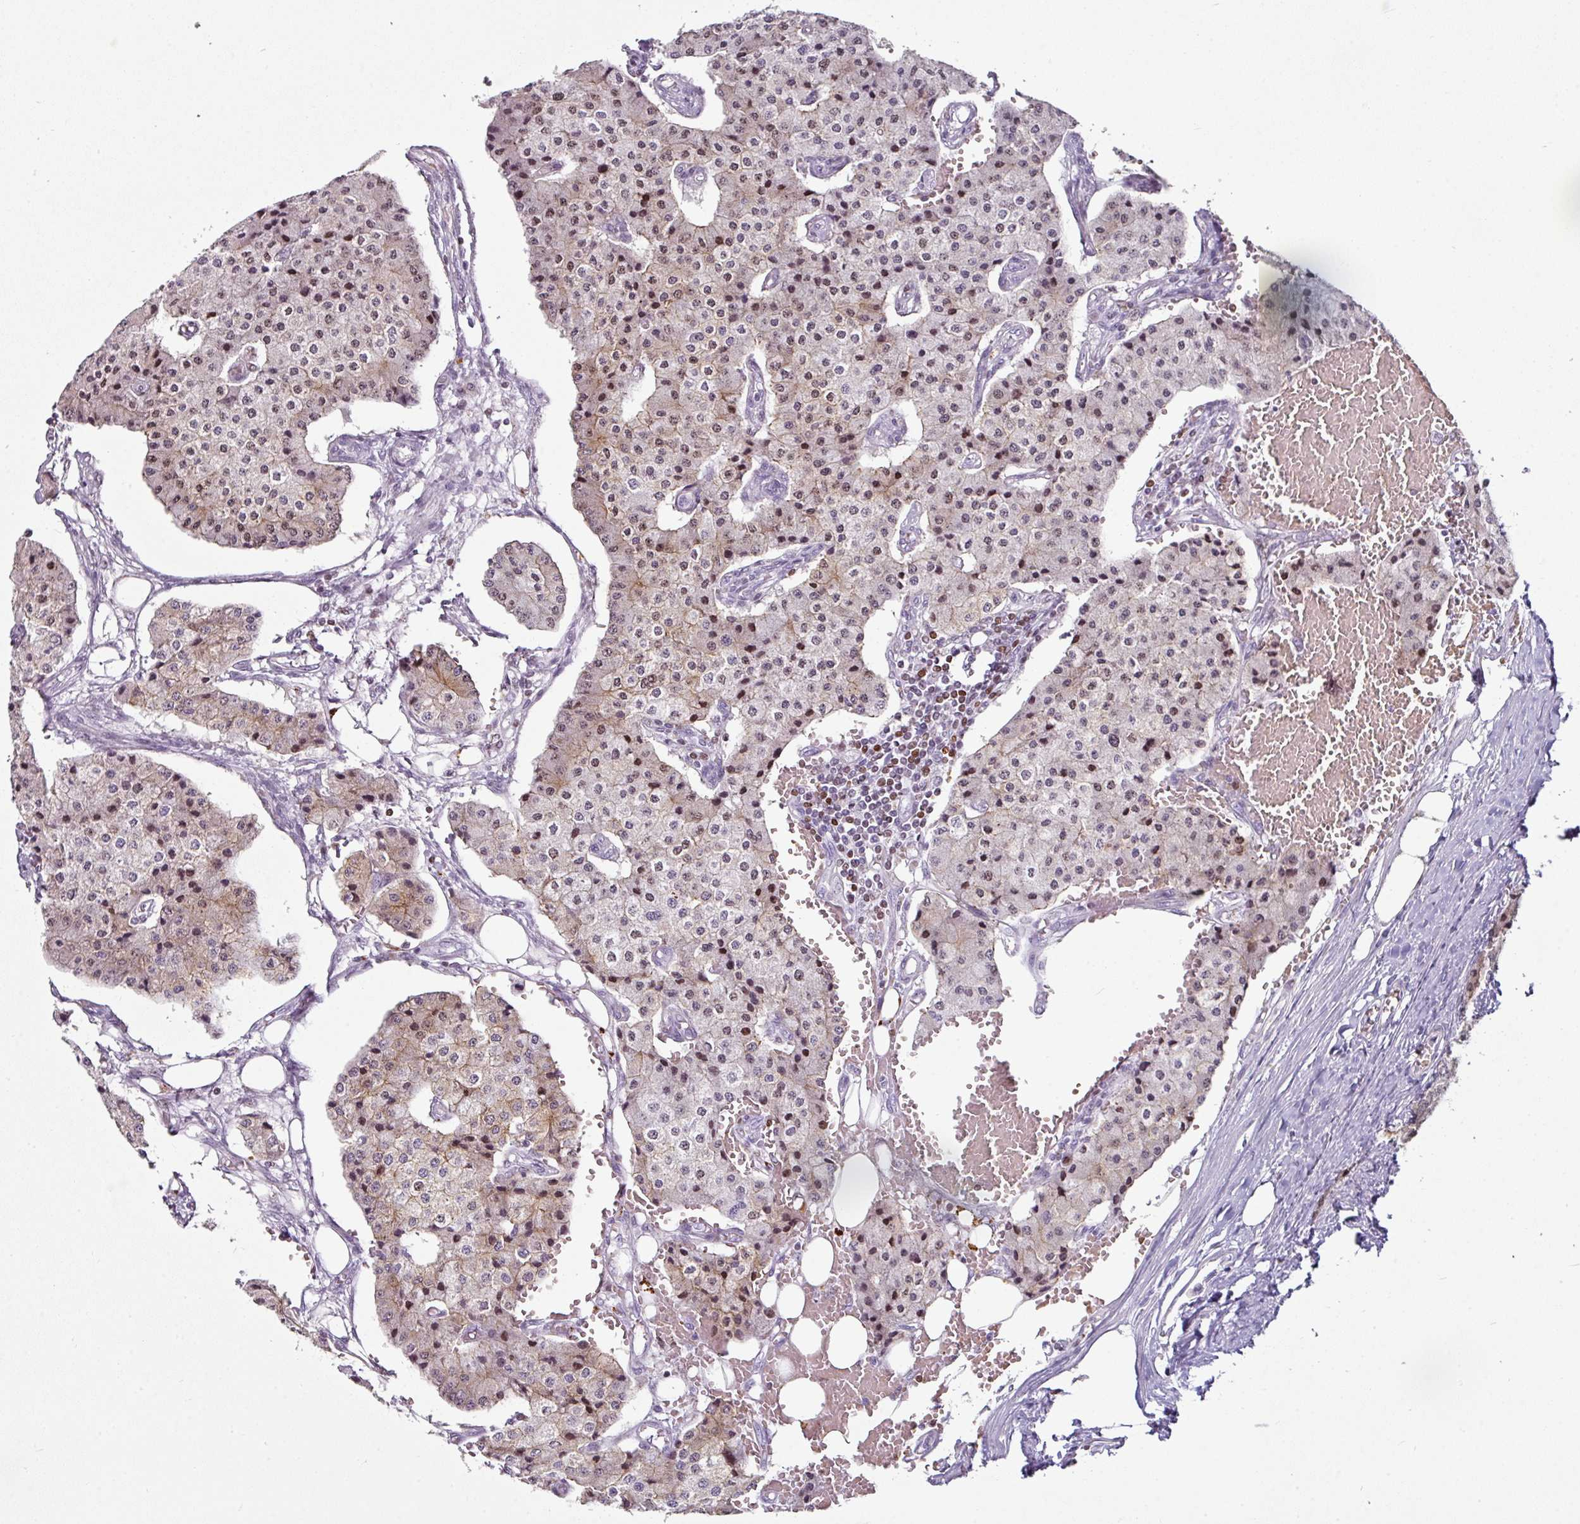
{"staining": {"intensity": "moderate", "quantity": "25%-75%", "location": "nuclear"}, "tissue": "carcinoid", "cell_type": "Tumor cells", "image_type": "cancer", "snomed": [{"axis": "morphology", "description": "Carcinoid, malignant, NOS"}, {"axis": "topography", "description": "Colon"}], "caption": "A photomicrograph of carcinoid (malignant) stained for a protein displays moderate nuclear brown staining in tumor cells. The protein of interest is stained brown, and the nuclei are stained in blue (DAB IHC with brightfield microscopy, high magnification).", "gene": "SYT8", "patient": {"sex": "female", "age": 52}}